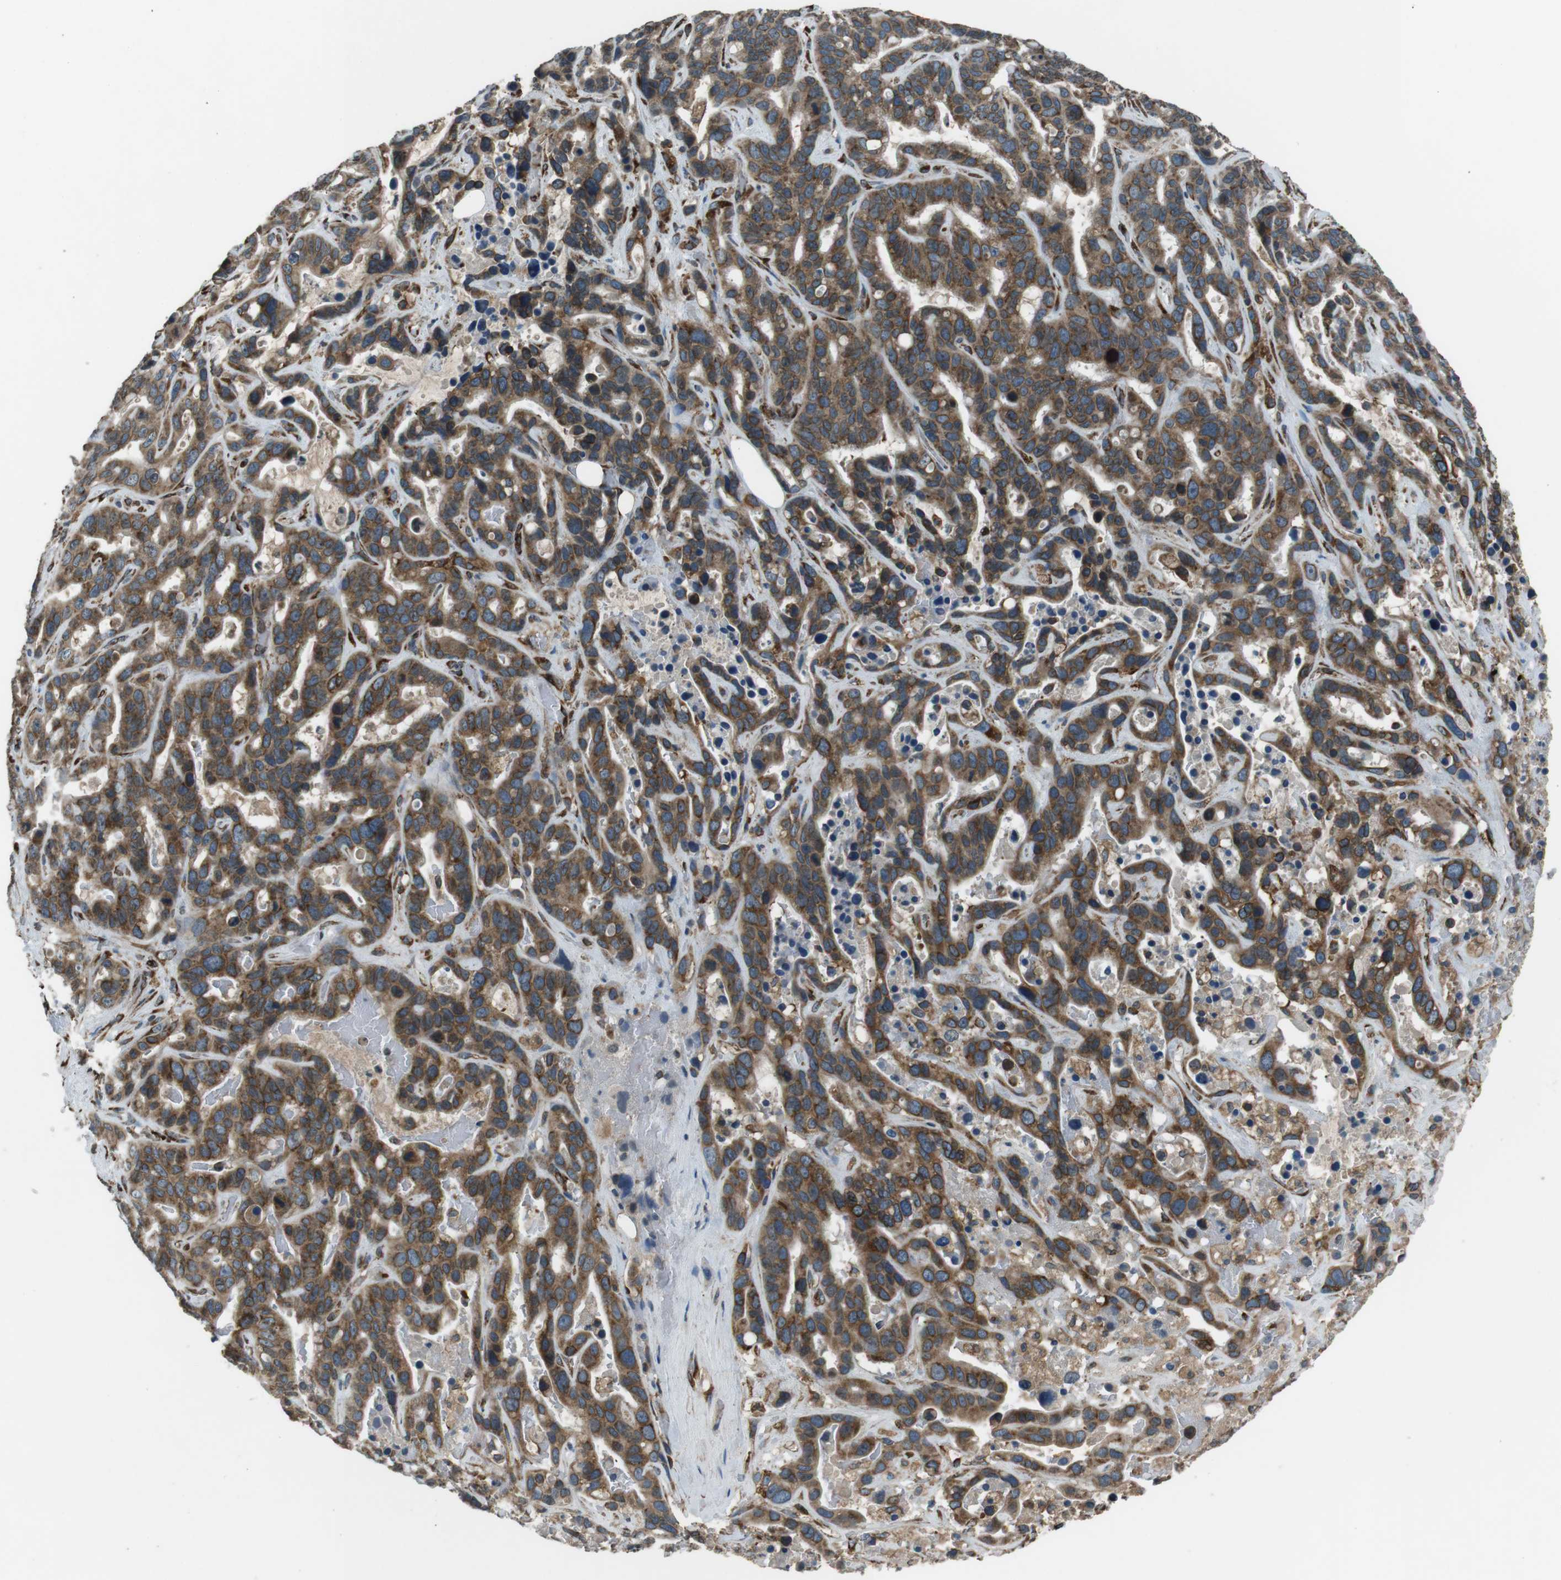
{"staining": {"intensity": "moderate", "quantity": ">75%", "location": "cytoplasmic/membranous"}, "tissue": "liver cancer", "cell_type": "Tumor cells", "image_type": "cancer", "snomed": [{"axis": "morphology", "description": "Cholangiocarcinoma"}, {"axis": "topography", "description": "Liver"}], "caption": "The immunohistochemical stain highlights moderate cytoplasmic/membranous expression in tumor cells of cholangiocarcinoma (liver) tissue.", "gene": "KTN1", "patient": {"sex": "female", "age": 65}}